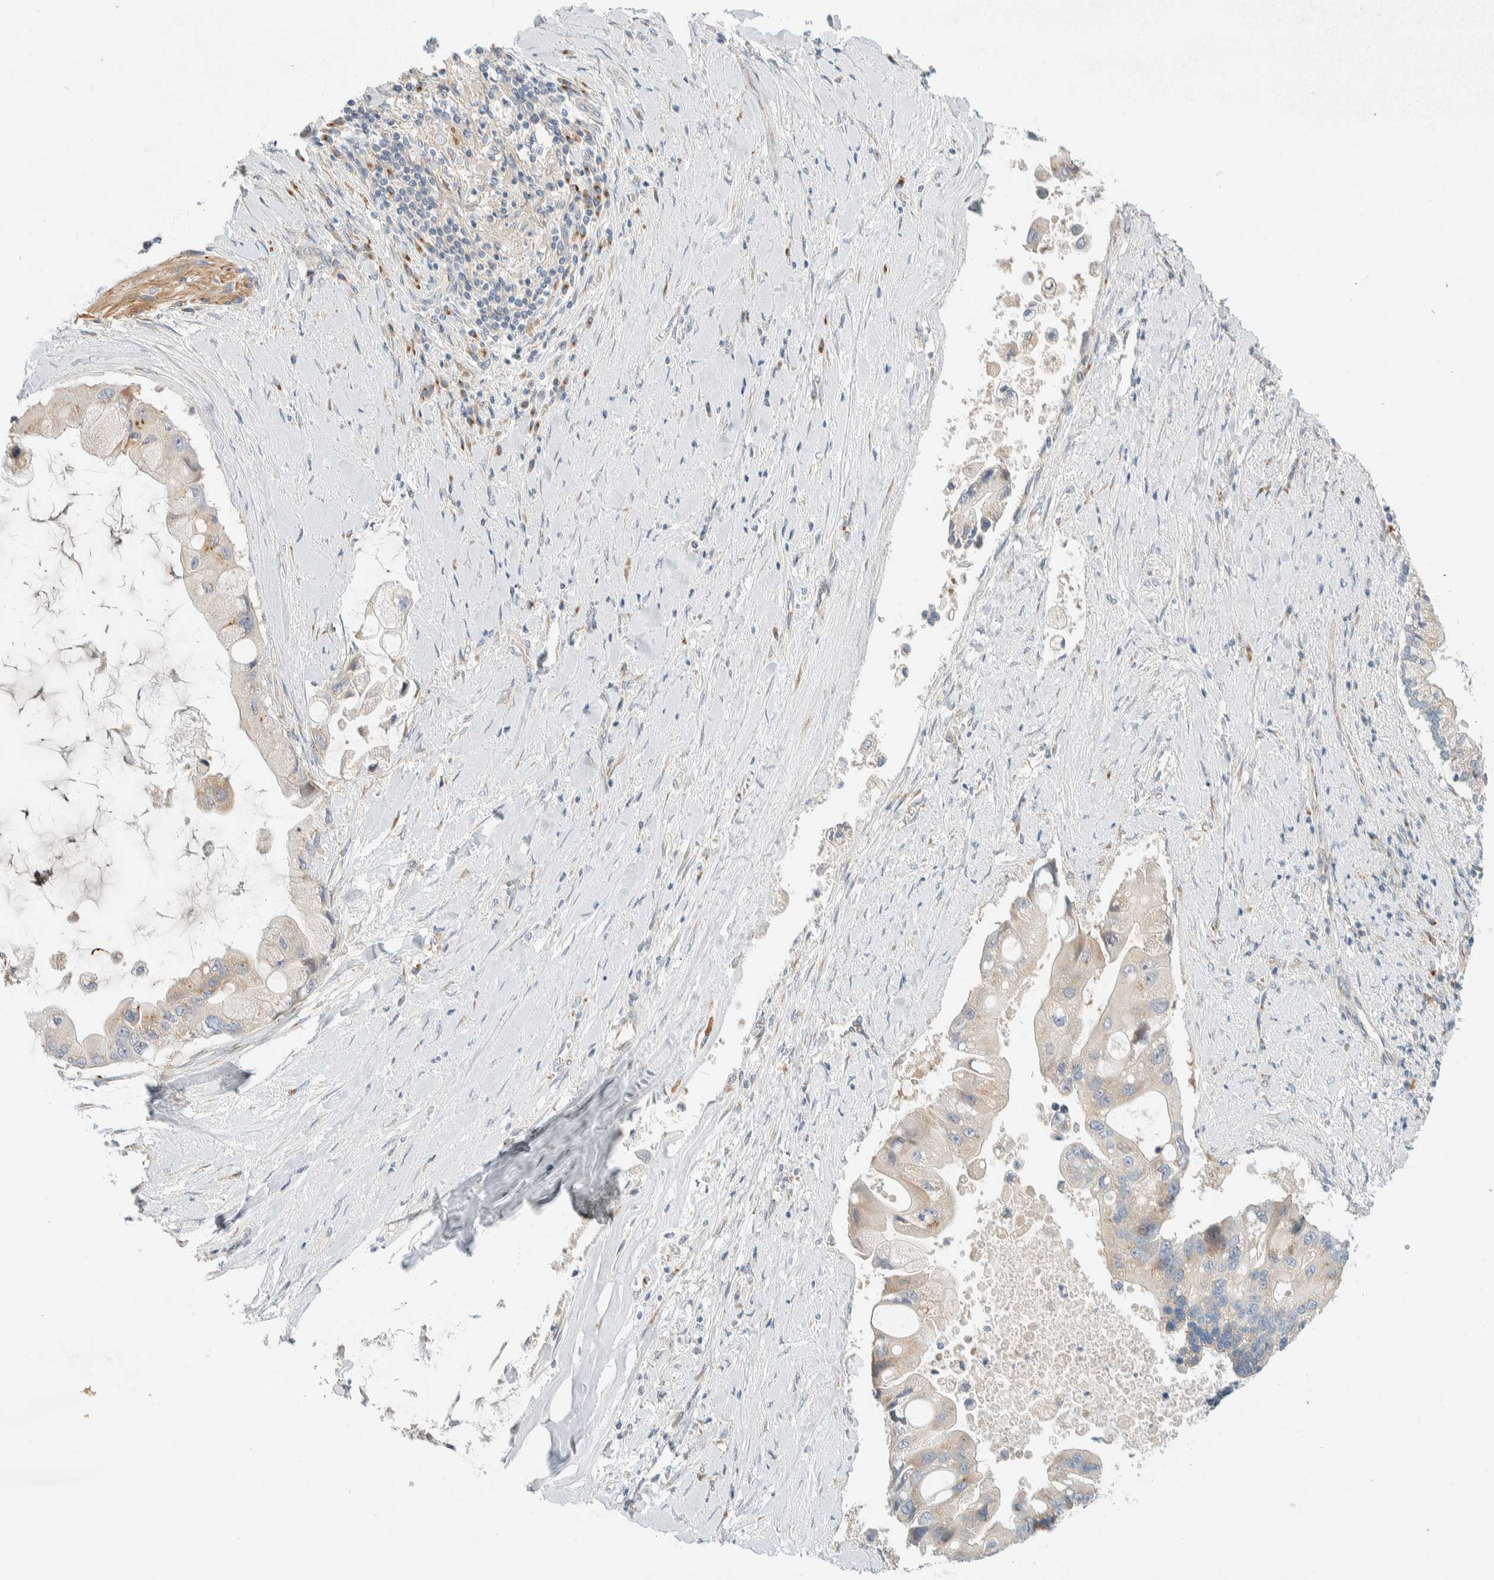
{"staining": {"intensity": "weak", "quantity": "<25%", "location": "cytoplasmic/membranous"}, "tissue": "liver cancer", "cell_type": "Tumor cells", "image_type": "cancer", "snomed": [{"axis": "morphology", "description": "Cholangiocarcinoma"}, {"axis": "topography", "description": "Liver"}], "caption": "The histopathology image exhibits no staining of tumor cells in cholangiocarcinoma (liver).", "gene": "TMEM184B", "patient": {"sex": "male", "age": 50}}